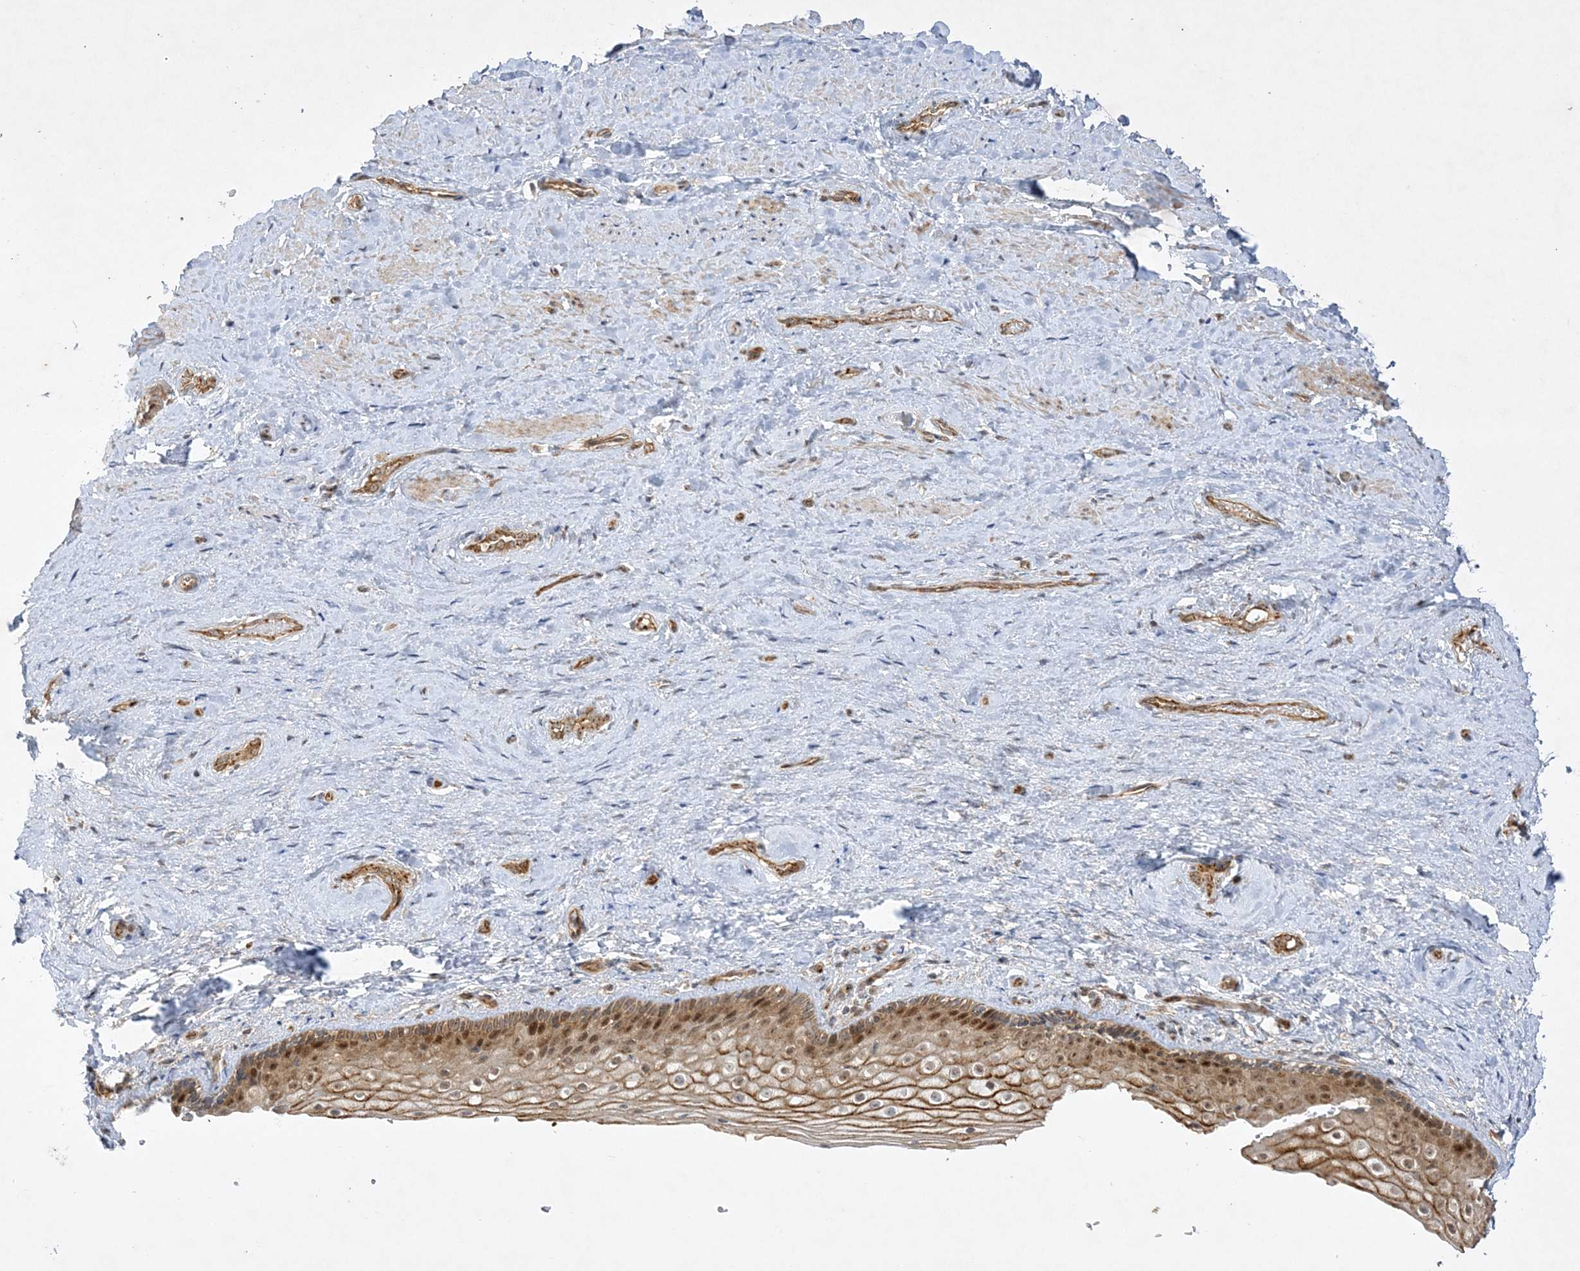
{"staining": {"intensity": "moderate", "quantity": ">75%", "location": "cytoplasmic/membranous,nuclear"}, "tissue": "vagina", "cell_type": "Squamous epithelial cells", "image_type": "normal", "snomed": [{"axis": "morphology", "description": "Normal tissue, NOS"}, {"axis": "topography", "description": "Vagina"}], "caption": "Immunohistochemical staining of benign human vagina reveals moderate cytoplasmic/membranous,nuclear protein positivity in about >75% of squamous epithelial cells.", "gene": "NAF1", "patient": {"sex": "female", "age": 46}}